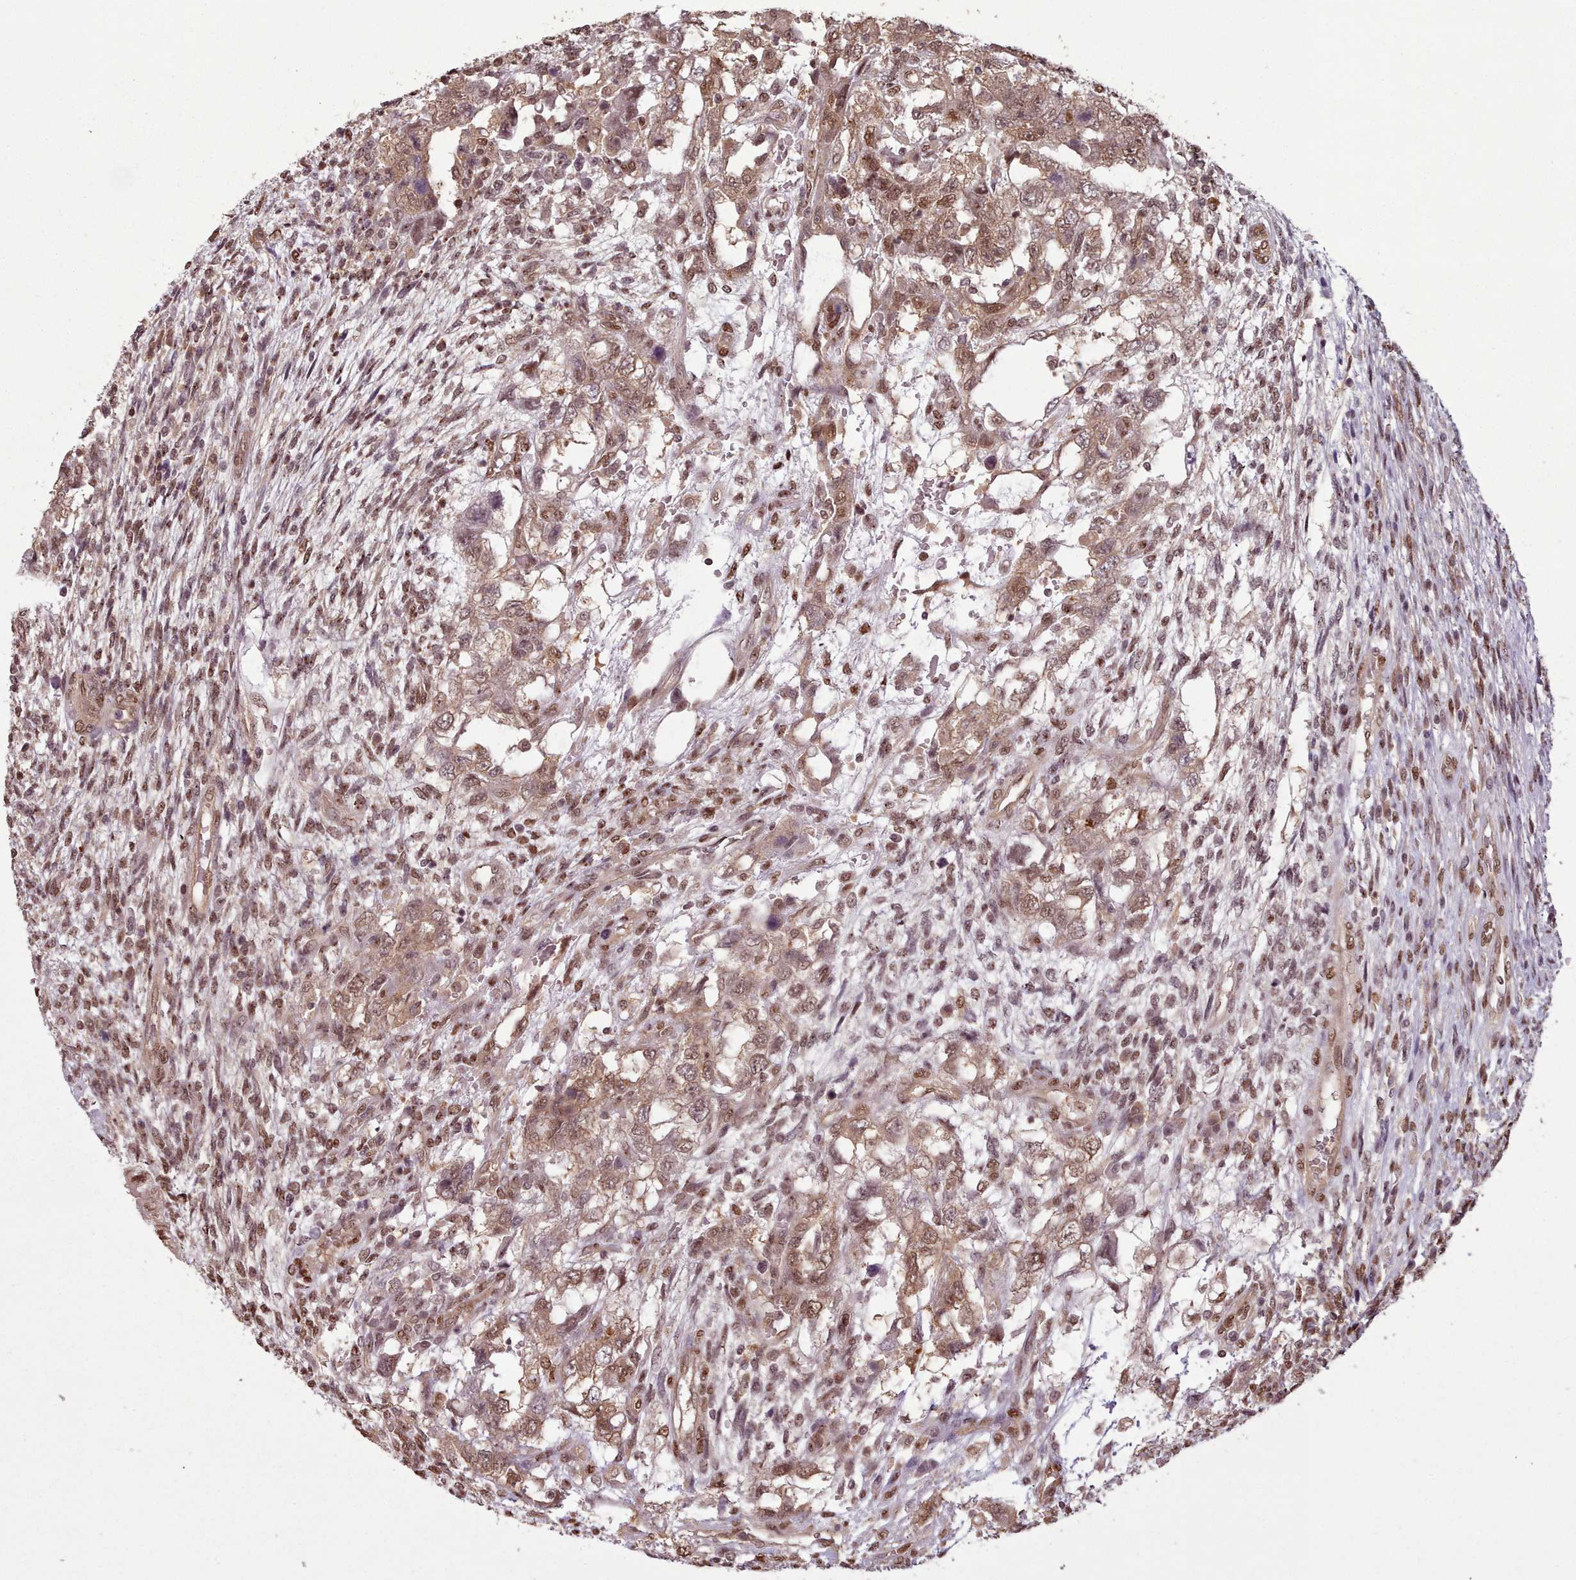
{"staining": {"intensity": "moderate", "quantity": ">75%", "location": "cytoplasmic/membranous,nuclear"}, "tissue": "testis cancer", "cell_type": "Tumor cells", "image_type": "cancer", "snomed": [{"axis": "morphology", "description": "Carcinoma, Embryonal, NOS"}, {"axis": "topography", "description": "Testis"}], "caption": "Testis embryonal carcinoma stained with a protein marker shows moderate staining in tumor cells.", "gene": "RPS27A", "patient": {"sex": "male", "age": 26}}